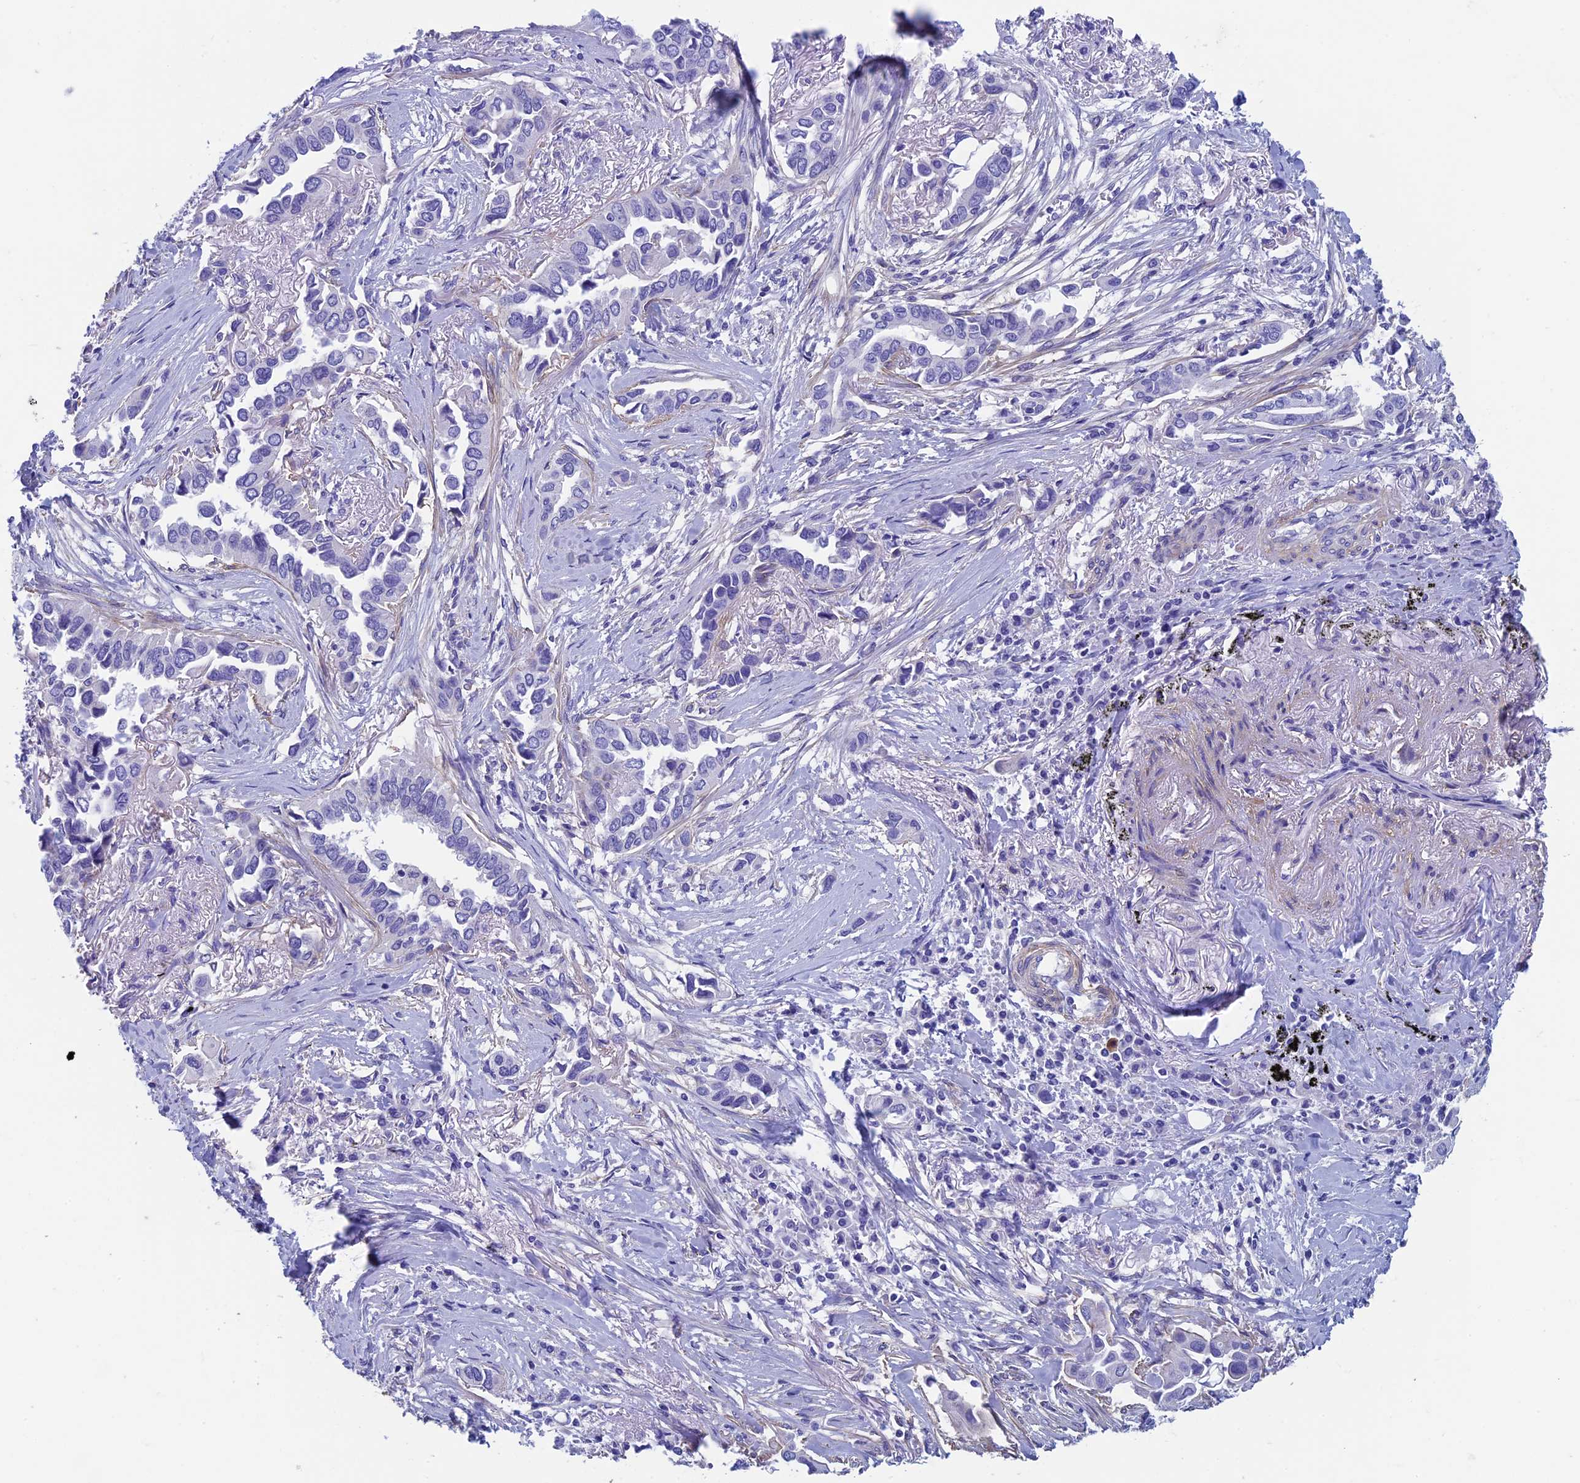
{"staining": {"intensity": "negative", "quantity": "none", "location": "none"}, "tissue": "lung cancer", "cell_type": "Tumor cells", "image_type": "cancer", "snomed": [{"axis": "morphology", "description": "Adenocarcinoma, NOS"}, {"axis": "topography", "description": "Lung"}], "caption": "IHC histopathology image of neoplastic tissue: human adenocarcinoma (lung) stained with DAB (3,3'-diaminobenzidine) displays no significant protein positivity in tumor cells. (Brightfield microscopy of DAB immunohistochemistry at high magnification).", "gene": "ADH7", "patient": {"sex": "female", "age": 76}}